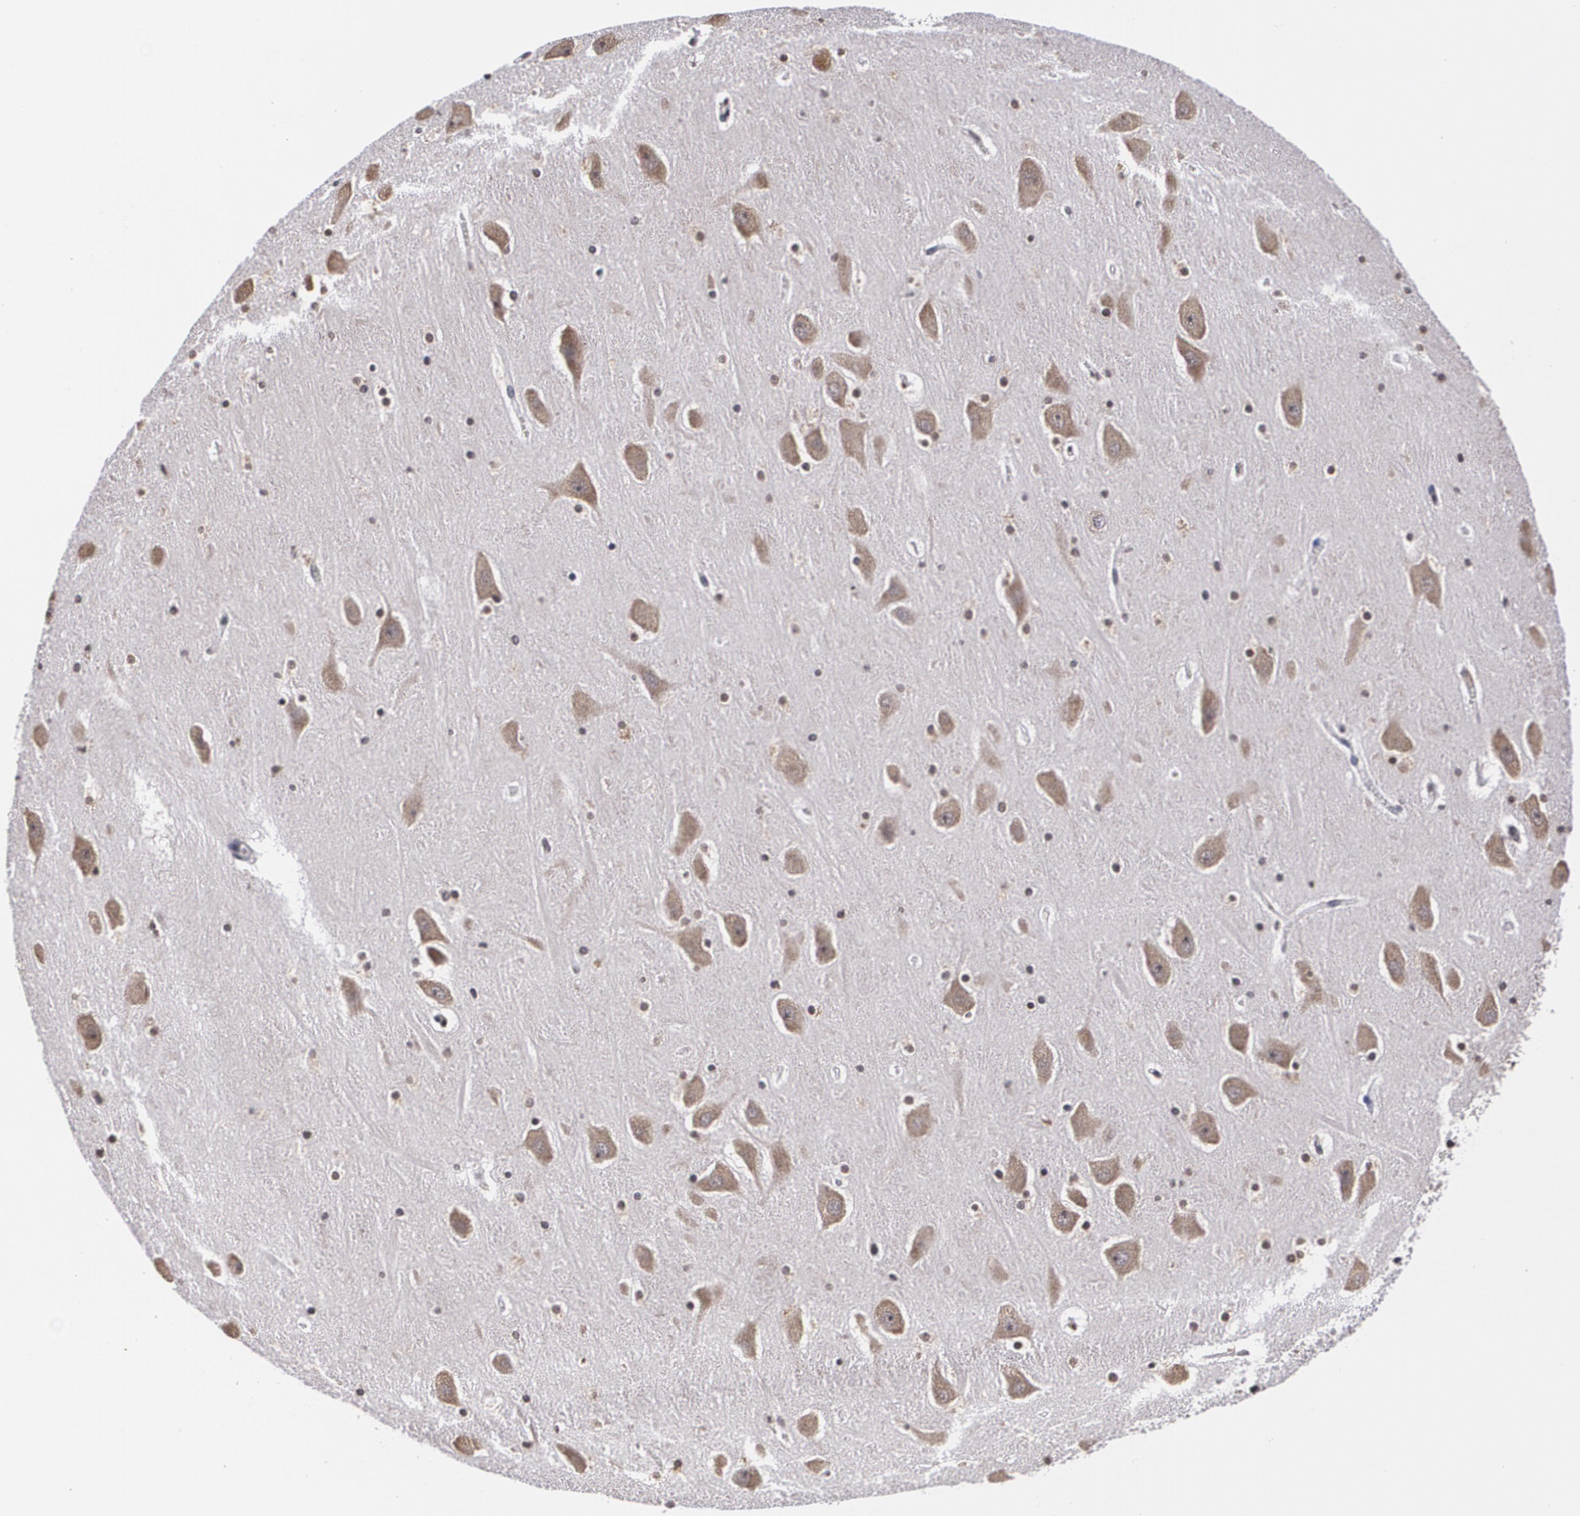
{"staining": {"intensity": "weak", "quantity": "<25%", "location": "cytoplasmic/membranous"}, "tissue": "hippocampus", "cell_type": "Glial cells", "image_type": "normal", "snomed": [{"axis": "morphology", "description": "Normal tissue, NOS"}, {"axis": "topography", "description": "Hippocampus"}], "caption": "This is an immunohistochemistry photomicrograph of unremarkable hippocampus. There is no positivity in glial cells.", "gene": "MVP", "patient": {"sex": "male", "age": 45}}